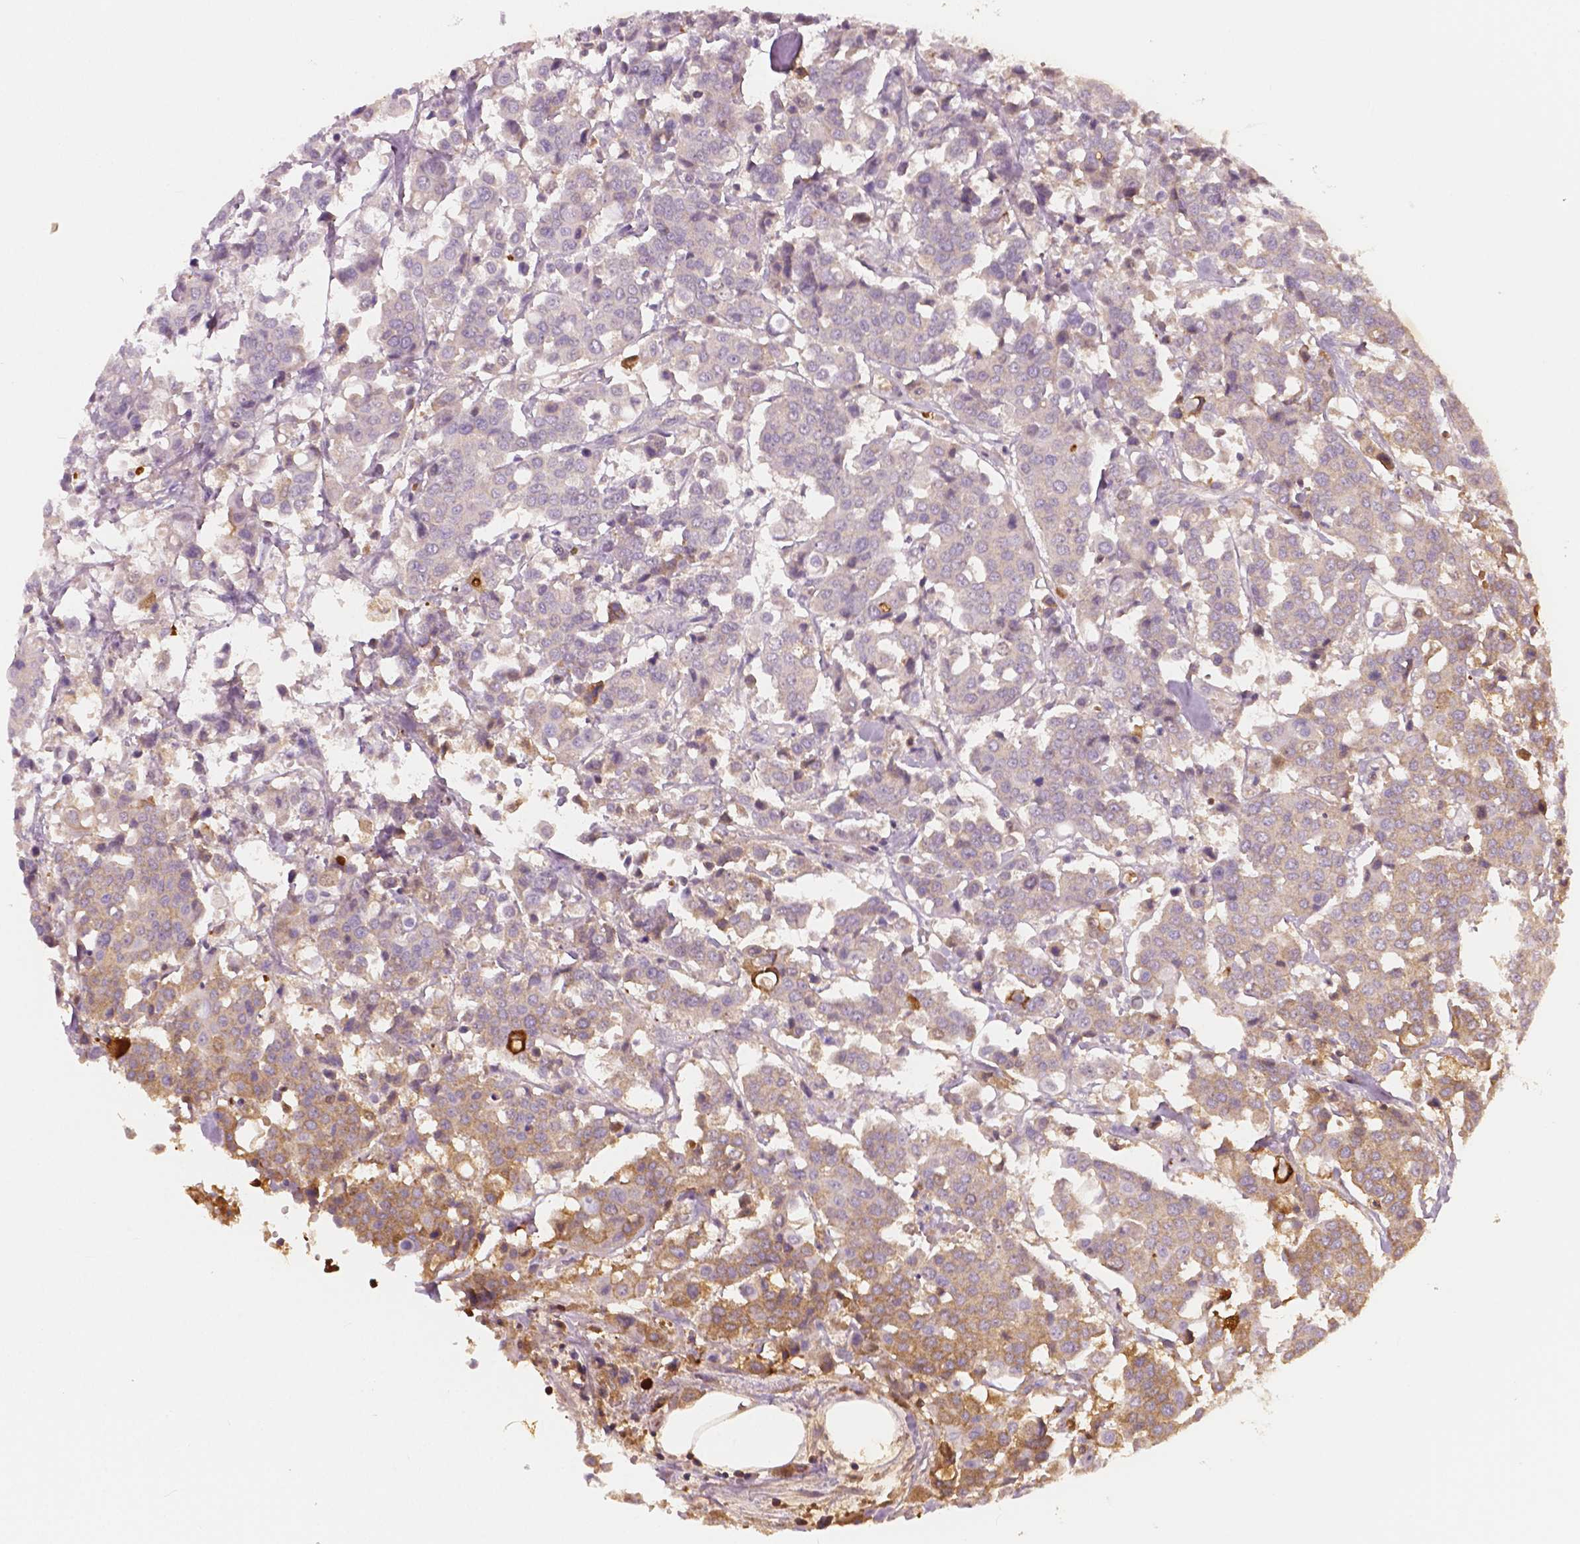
{"staining": {"intensity": "moderate", "quantity": "<25%", "location": "cytoplasmic/membranous"}, "tissue": "carcinoid", "cell_type": "Tumor cells", "image_type": "cancer", "snomed": [{"axis": "morphology", "description": "Carcinoid, malignant, NOS"}, {"axis": "topography", "description": "Colon"}], "caption": "Human carcinoid stained with a brown dye demonstrates moderate cytoplasmic/membranous positive expression in about <25% of tumor cells.", "gene": "APOA4", "patient": {"sex": "male", "age": 81}}